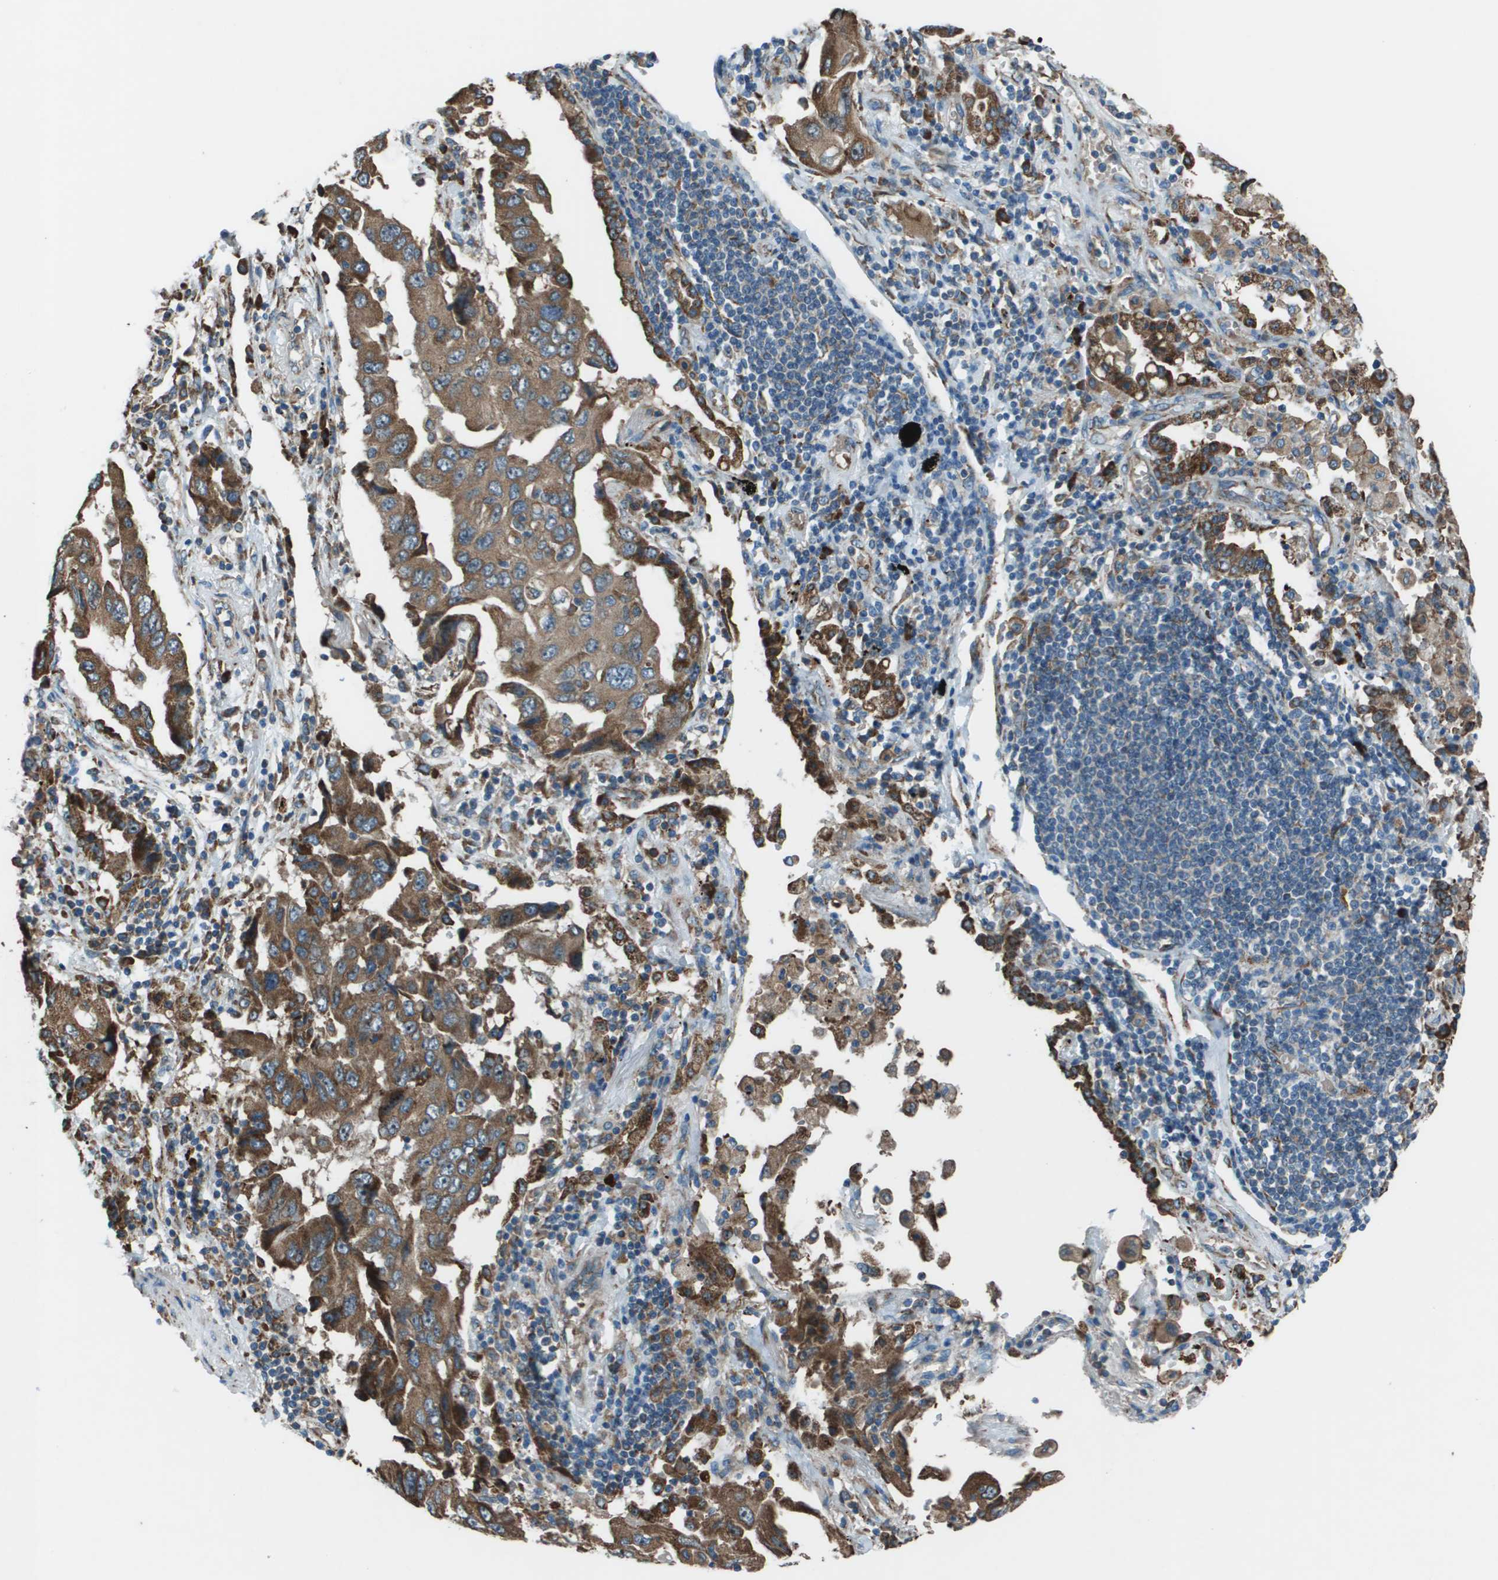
{"staining": {"intensity": "moderate", "quantity": ">75%", "location": "cytoplasmic/membranous"}, "tissue": "lung cancer", "cell_type": "Tumor cells", "image_type": "cancer", "snomed": [{"axis": "morphology", "description": "Adenocarcinoma, NOS"}, {"axis": "topography", "description": "Lung"}], "caption": "This is an image of IHC staining of adenocarcinoma (lung), which shows moderate positivity in the cytoplasmic/membranous of tumor cells.", "gene": "UTS2", "patient": {"sex": "female", "age": 65}}